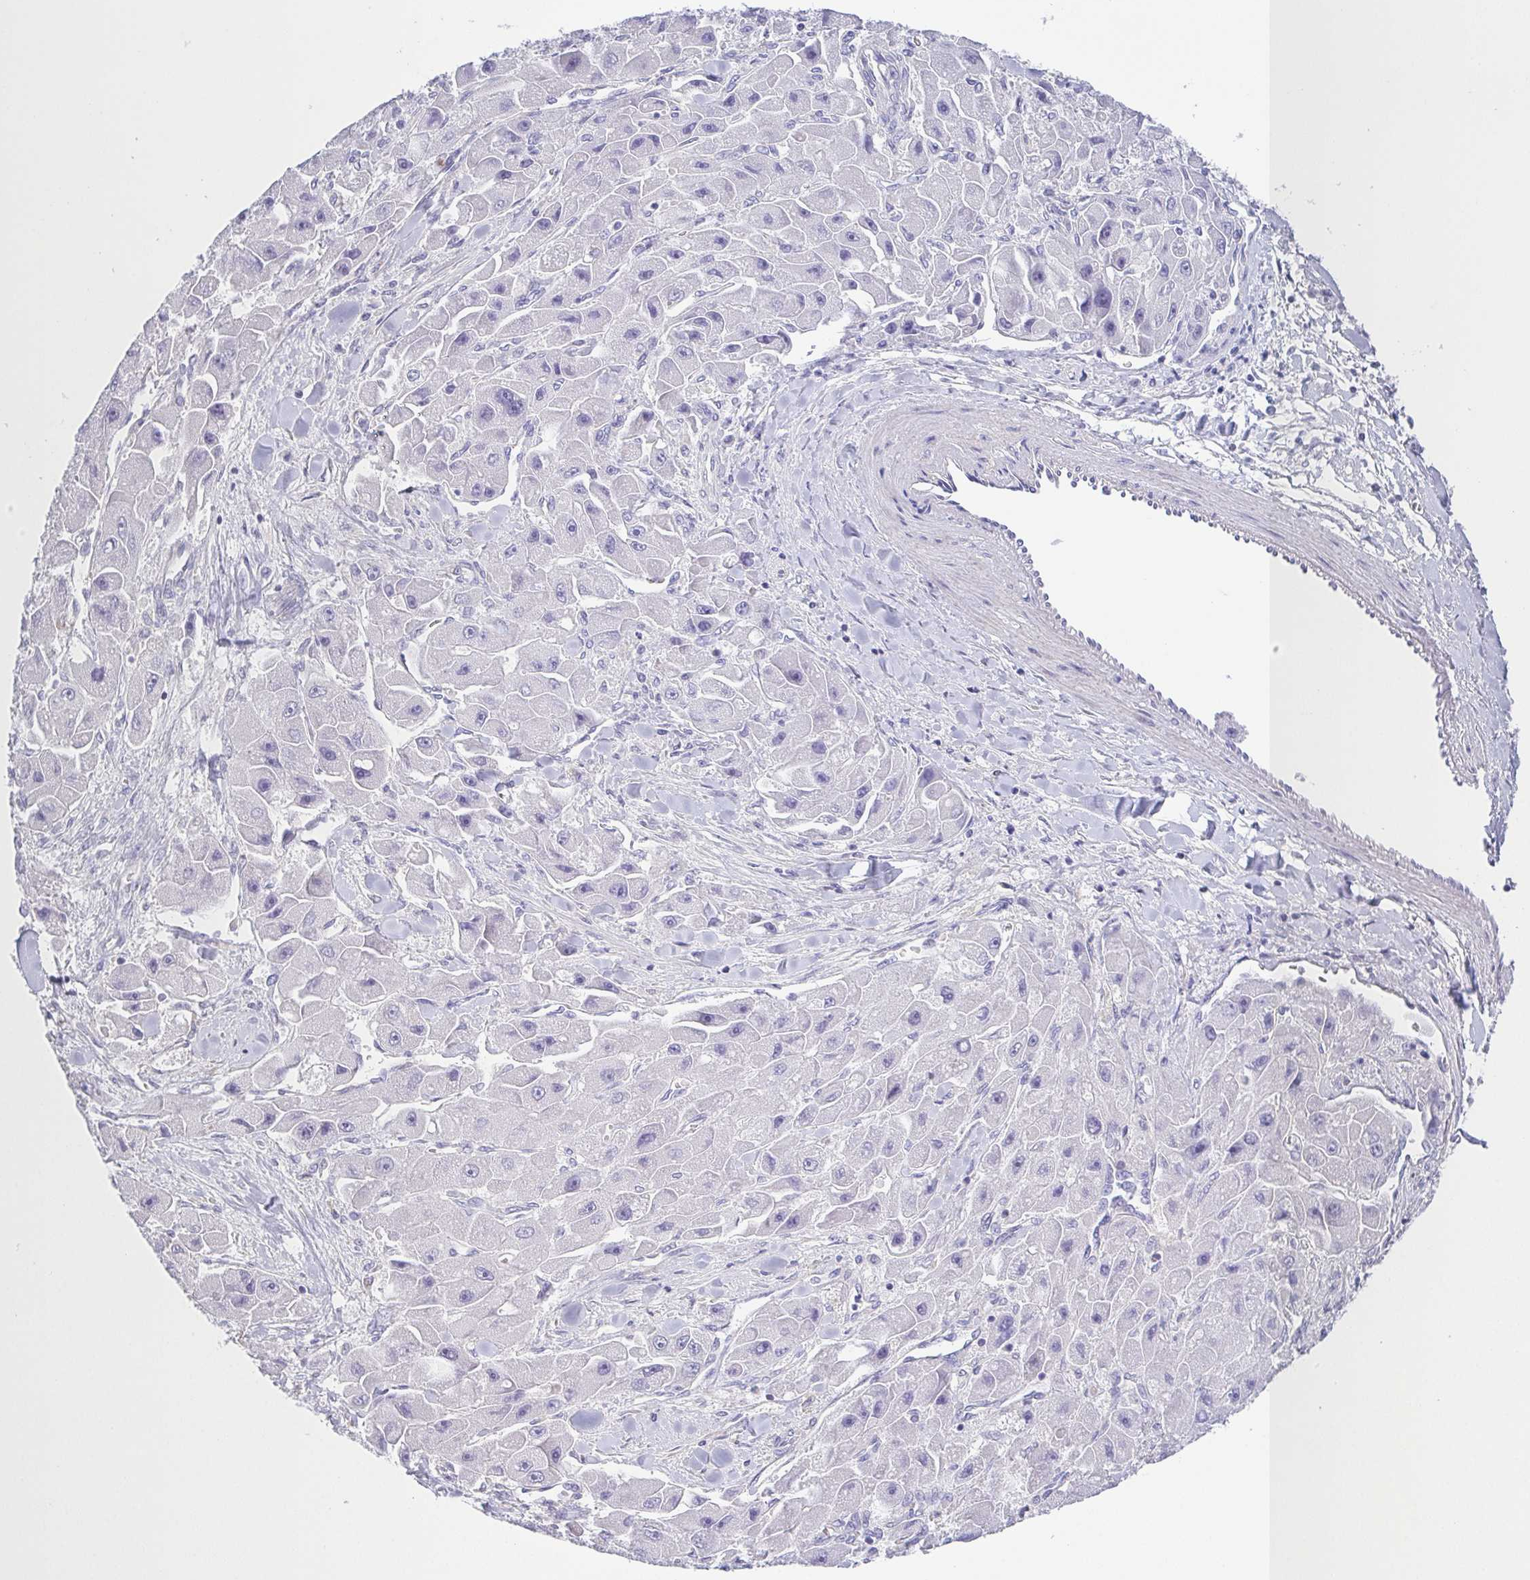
{"staining": {"intensity": "negative", "quantity": "none", "location": "none"}, "tissue": "liver cancer", "cell_type": "Tumor cells", "image_type": "cancer", "snomed": [{"axis": "morphology", "description": "Carcinoma, Hepatocellular, NOS"}, {"axis": "topography", "description": "Liver"}], "caption": "Immunohistochemistry micrograph of liver cancer (hepatocellular carcinoma) stained for a protein (brown), which displays no expression in tumor cells. (Brightfield microscopy of DAB (3,3'-diaminobenzidine) immunohistochemistry (IHC) at high magnification).", "gene": "PKDREJ", "patient": {"sex": "male", "age": 24}}